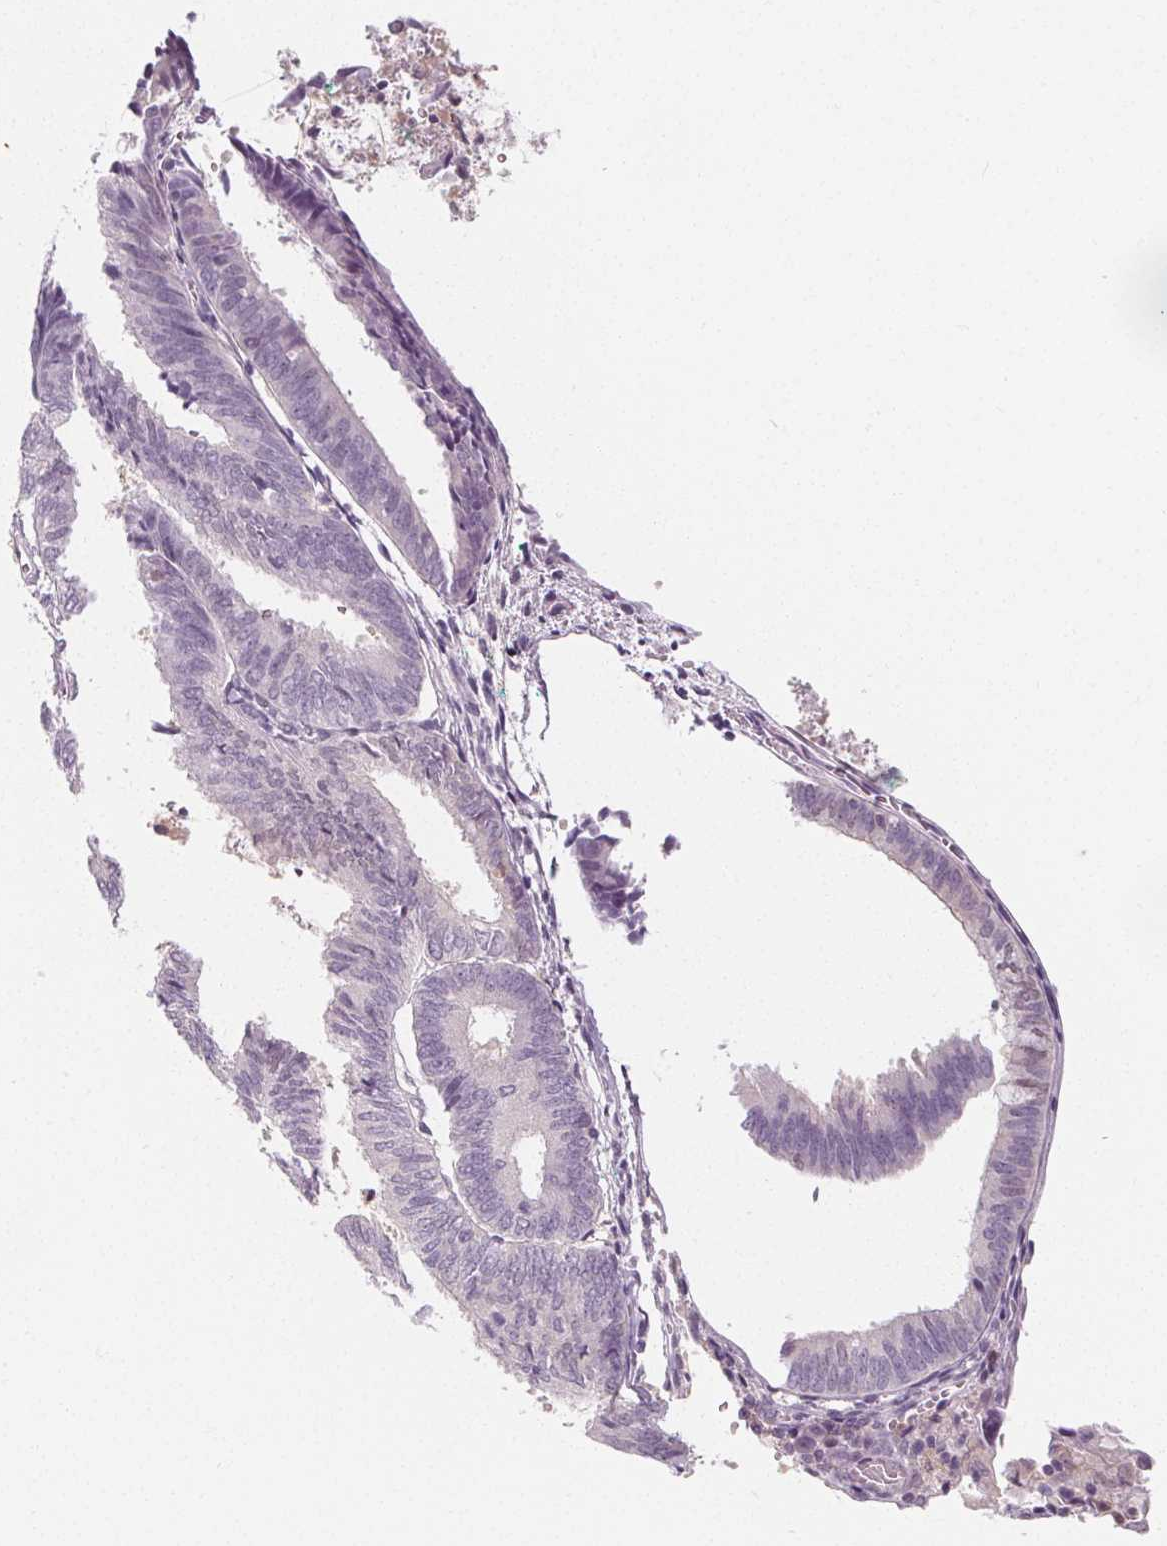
{"staining": {"intensity": "negative", "quantity": "none", "location": "none"}, "tissue": "endometrium", "cell_type": "Cells in endometrial stroma", "image_type": "normal", "snomed": [{"axis": "morphology", "description": "Normal tissue, NOS"}, {"axis": "topography", "description": "Endometrium"}], "caption": "Cells in endometrial stroma are negative for brown protein staining in unremarkable endometrium.", "gene": "UGP2", "patient": {"sex": "female", "age": 50}}